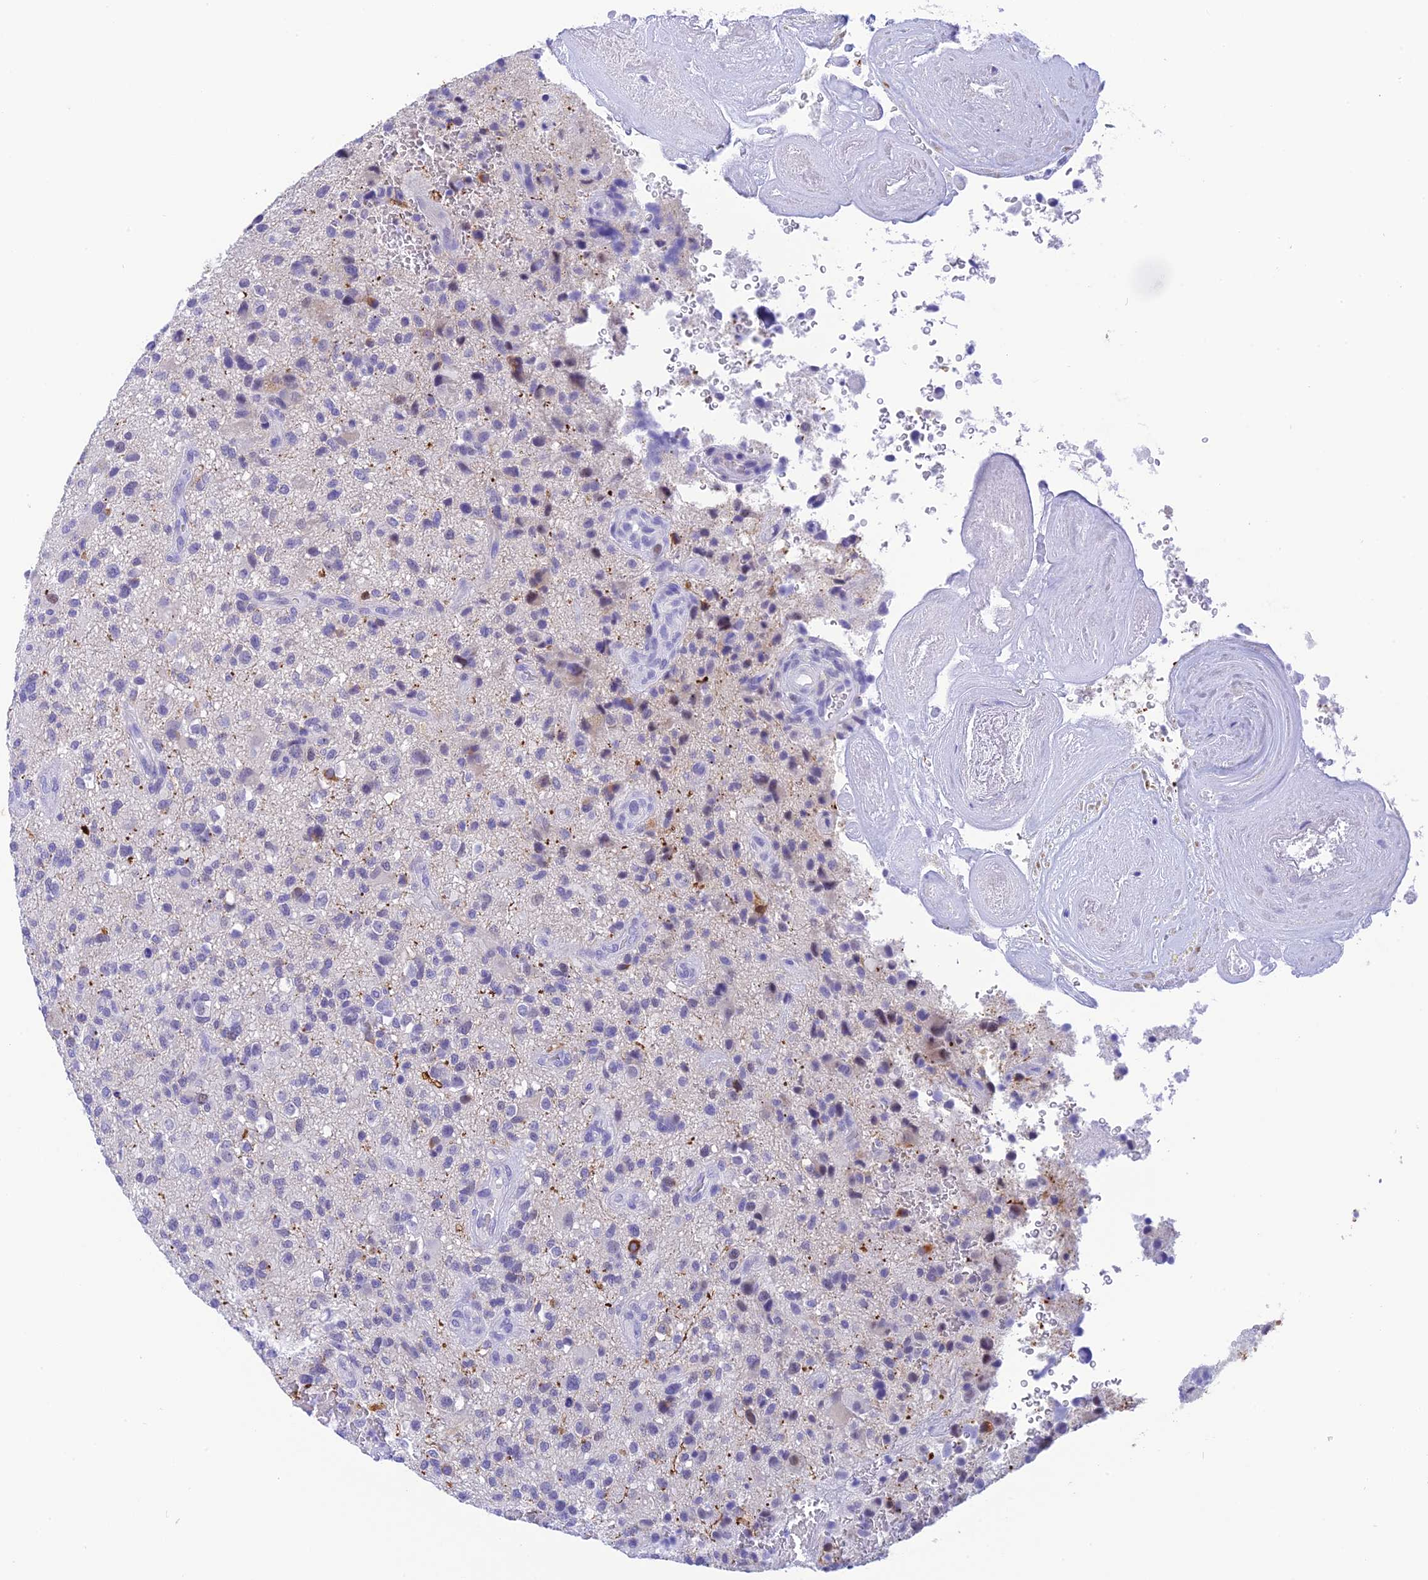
{"staining": {"intensity": "negative", "quantity": "none", "location": "none"}, "tissue": "glioma", "cell_type": "Tumor cells", "image_type": "cancer", "snomed": [{"axis": "morphology", "description": "Glioma, malignant, High grade"}, {"axis": "topography", "description": "Brain"}], "caption": "A micrograph of human glioma is negative for staining in tumor cells.", "gene": "KDELR3", "patient": {"sex": "male", "age": 47}}